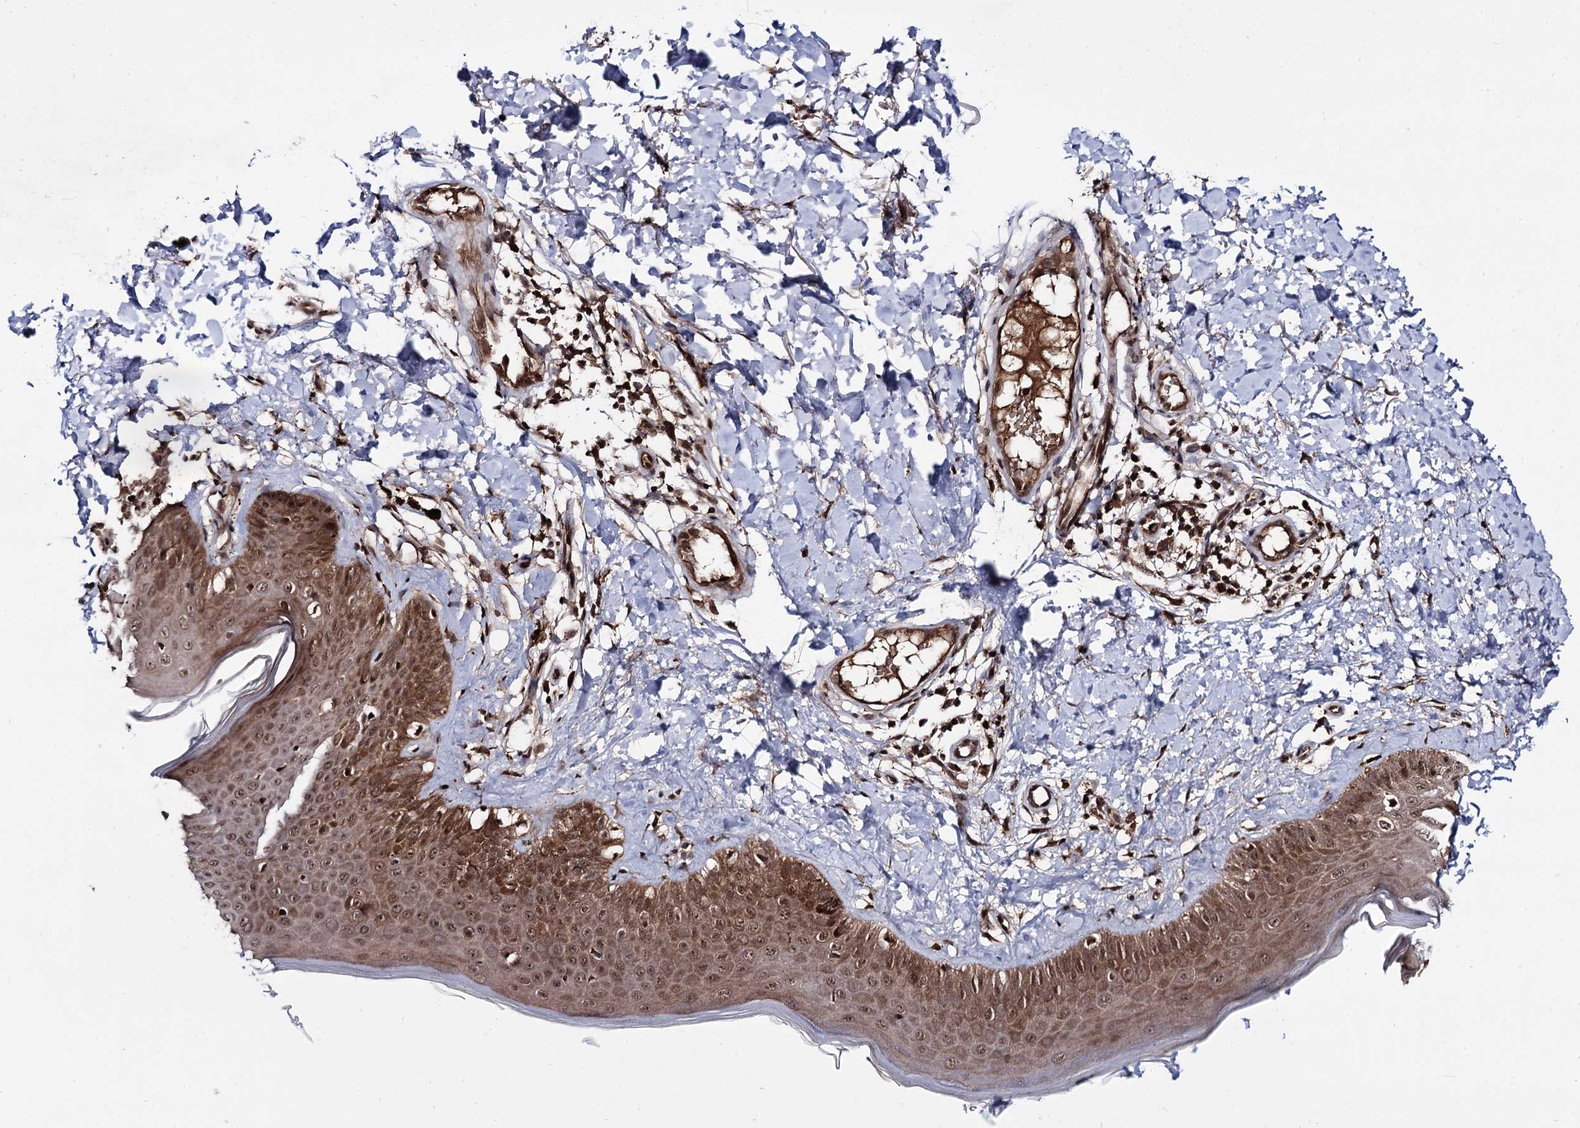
{"staining": {"intensity": "strong", "quantity": ">75%", "location": "cytoplasmic/membranous,nuclear"}, "tissue": "skin", "cell_type": "Fibroblasts", "image_type": "normal", "snomed": [{"axis": "morphology", "description": "Normal tissue, NOS"}, {"axis": "topography", "description": "Skin"}], "caption": "Immunohistochemical staining of normal human skin displays strong cytoplasmic/membranous,nuclear protein expression in about >75% of fibroblasts. (Stains: DAB (3,3'-diaminobenzidine) in brown, nuclei in blue, Microscopy: brightfield microscopy at high magnification).", "gene": "MICAL2", "patient": {"sex": "male", "age": 52}}